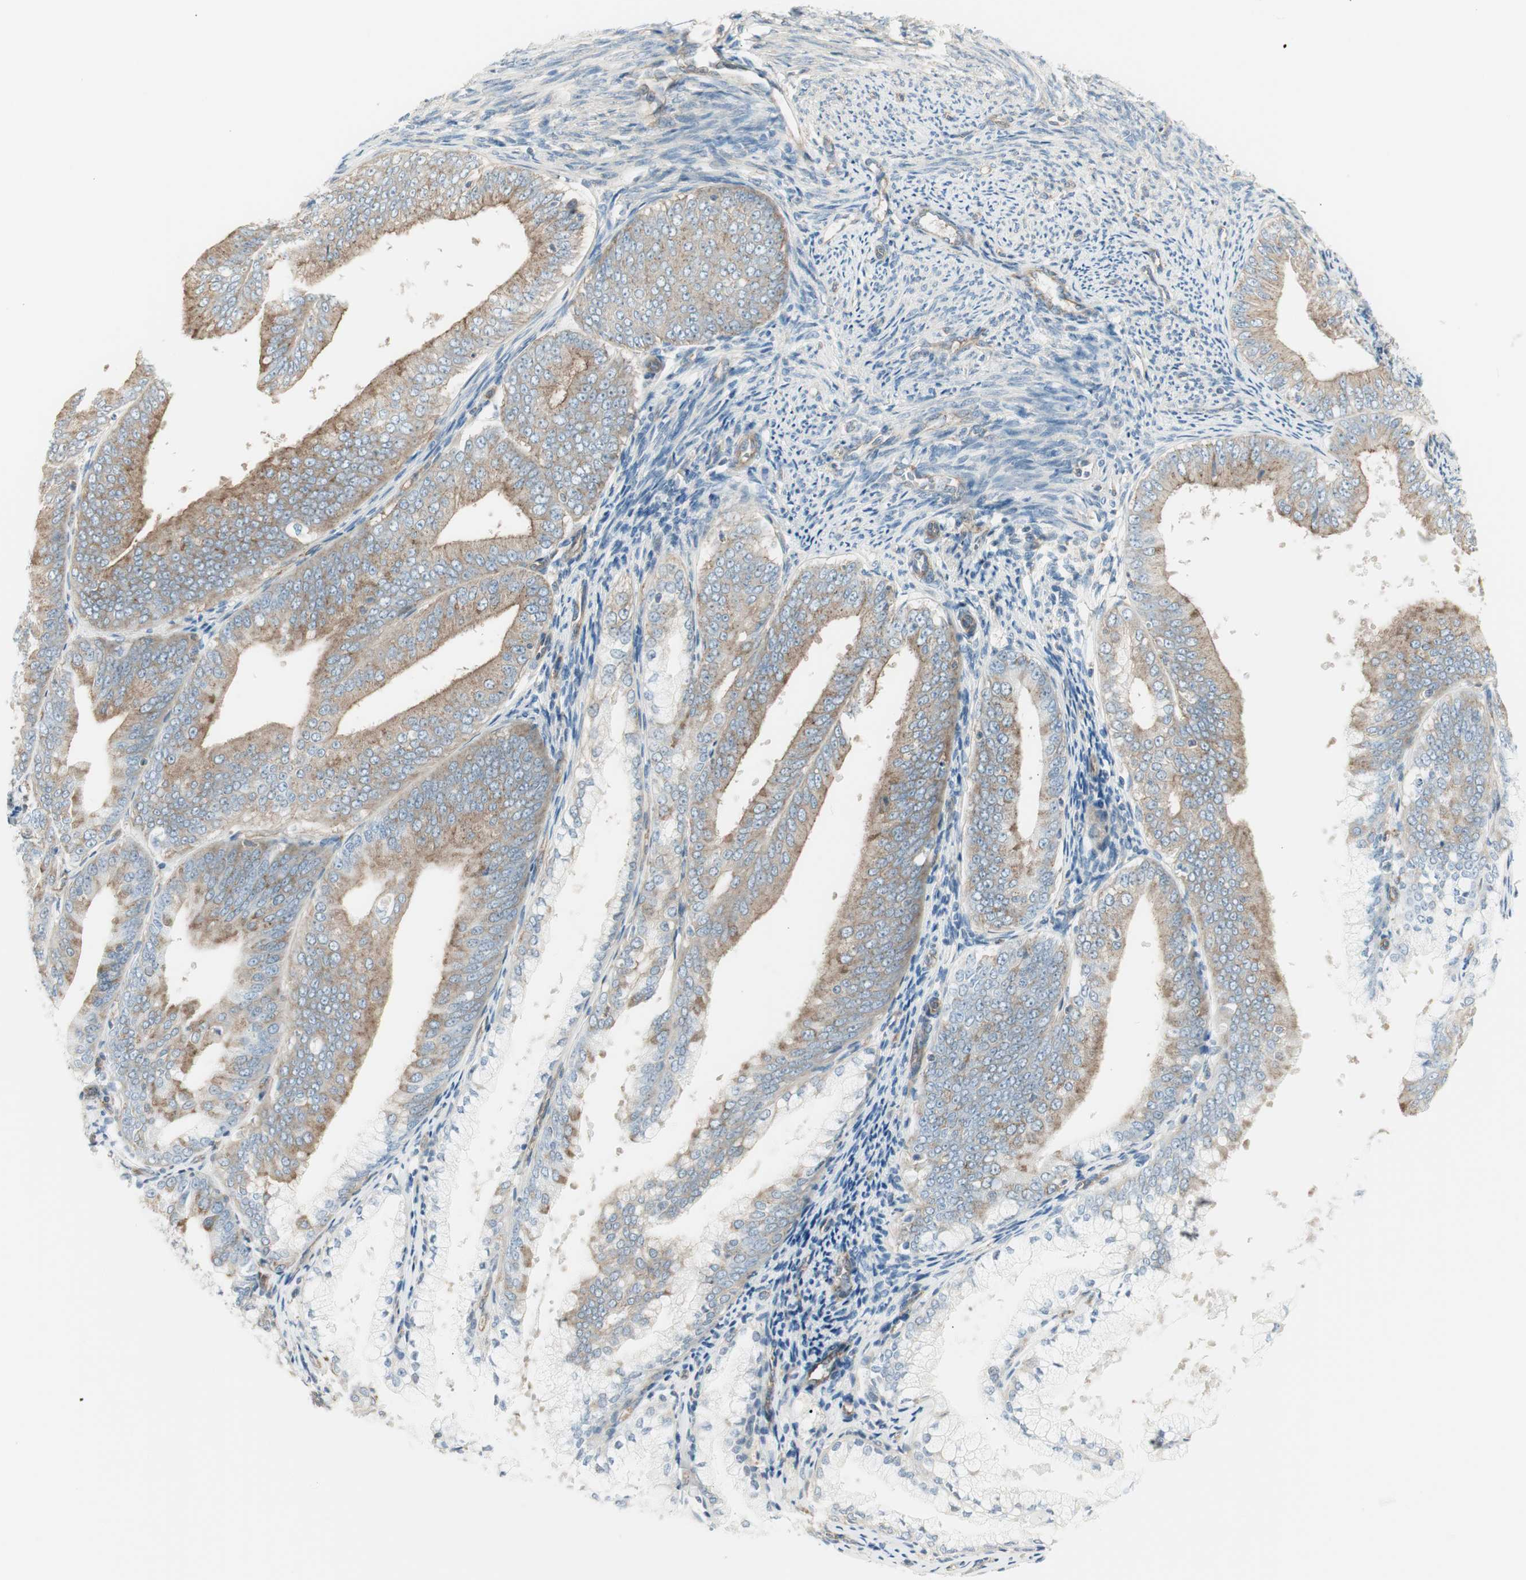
{"staining": {"intensity": "weak", "quantity": ">75%", "location": "cytoplasmic/membranous"}, "tissue": "endometrial cancer", "cell_type": "Tumor cells", "image_type": "cancer", "snomed": [{"axis": "morphology", "description": "Adenocarcinoma, NOS"}, {"axis": "topography", "description": "Endometrium"}], "caption": "Tumor cells reveal weak cytoplasmic/membranous staining in approximately >75% of cells in endometrial cancer. The staining was performed using DAB to visualize the protein expression in brown, while the nuclei were stained in blue with hematoxylin (Magnification: 20x).", "gene": "AGFG1", "patient": {"sex": "female", "age": 63}}